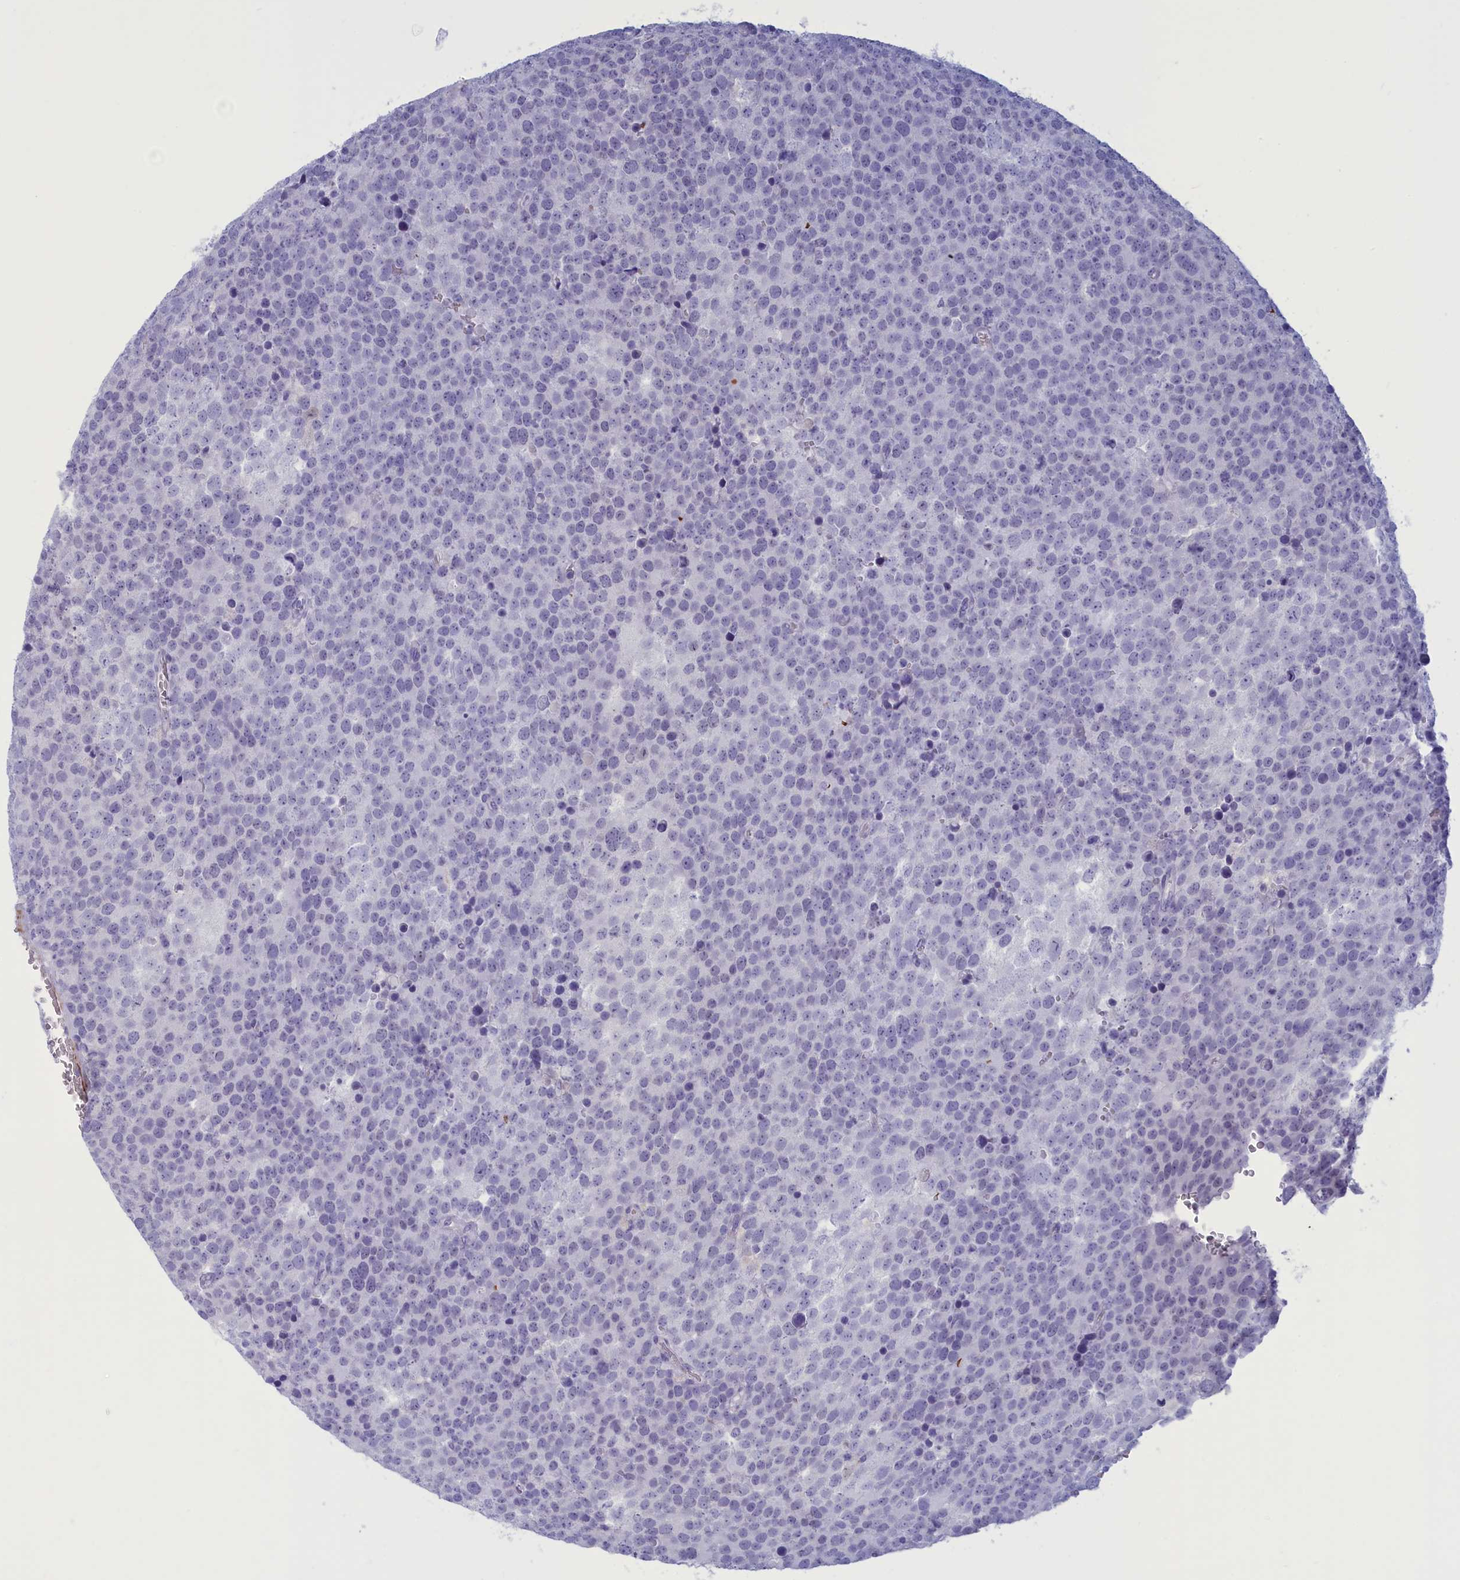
{"staining": {"intensity": "negative", "quantity": "none", "location": "none"}, "tissue": "testis cancer", "cell_type": "Tumor cells", "image_type": "cancer", "snomed": [{"axis": "morphology", "description": "Seminoma, NOS"}, {"axis": "topography", "description": "Testis"}], "caption": "Tumor cells show no significant positivity in seminoma (testis).", "gene": "GAPDHS", "patient": {"sex": "male", "age": 71}}